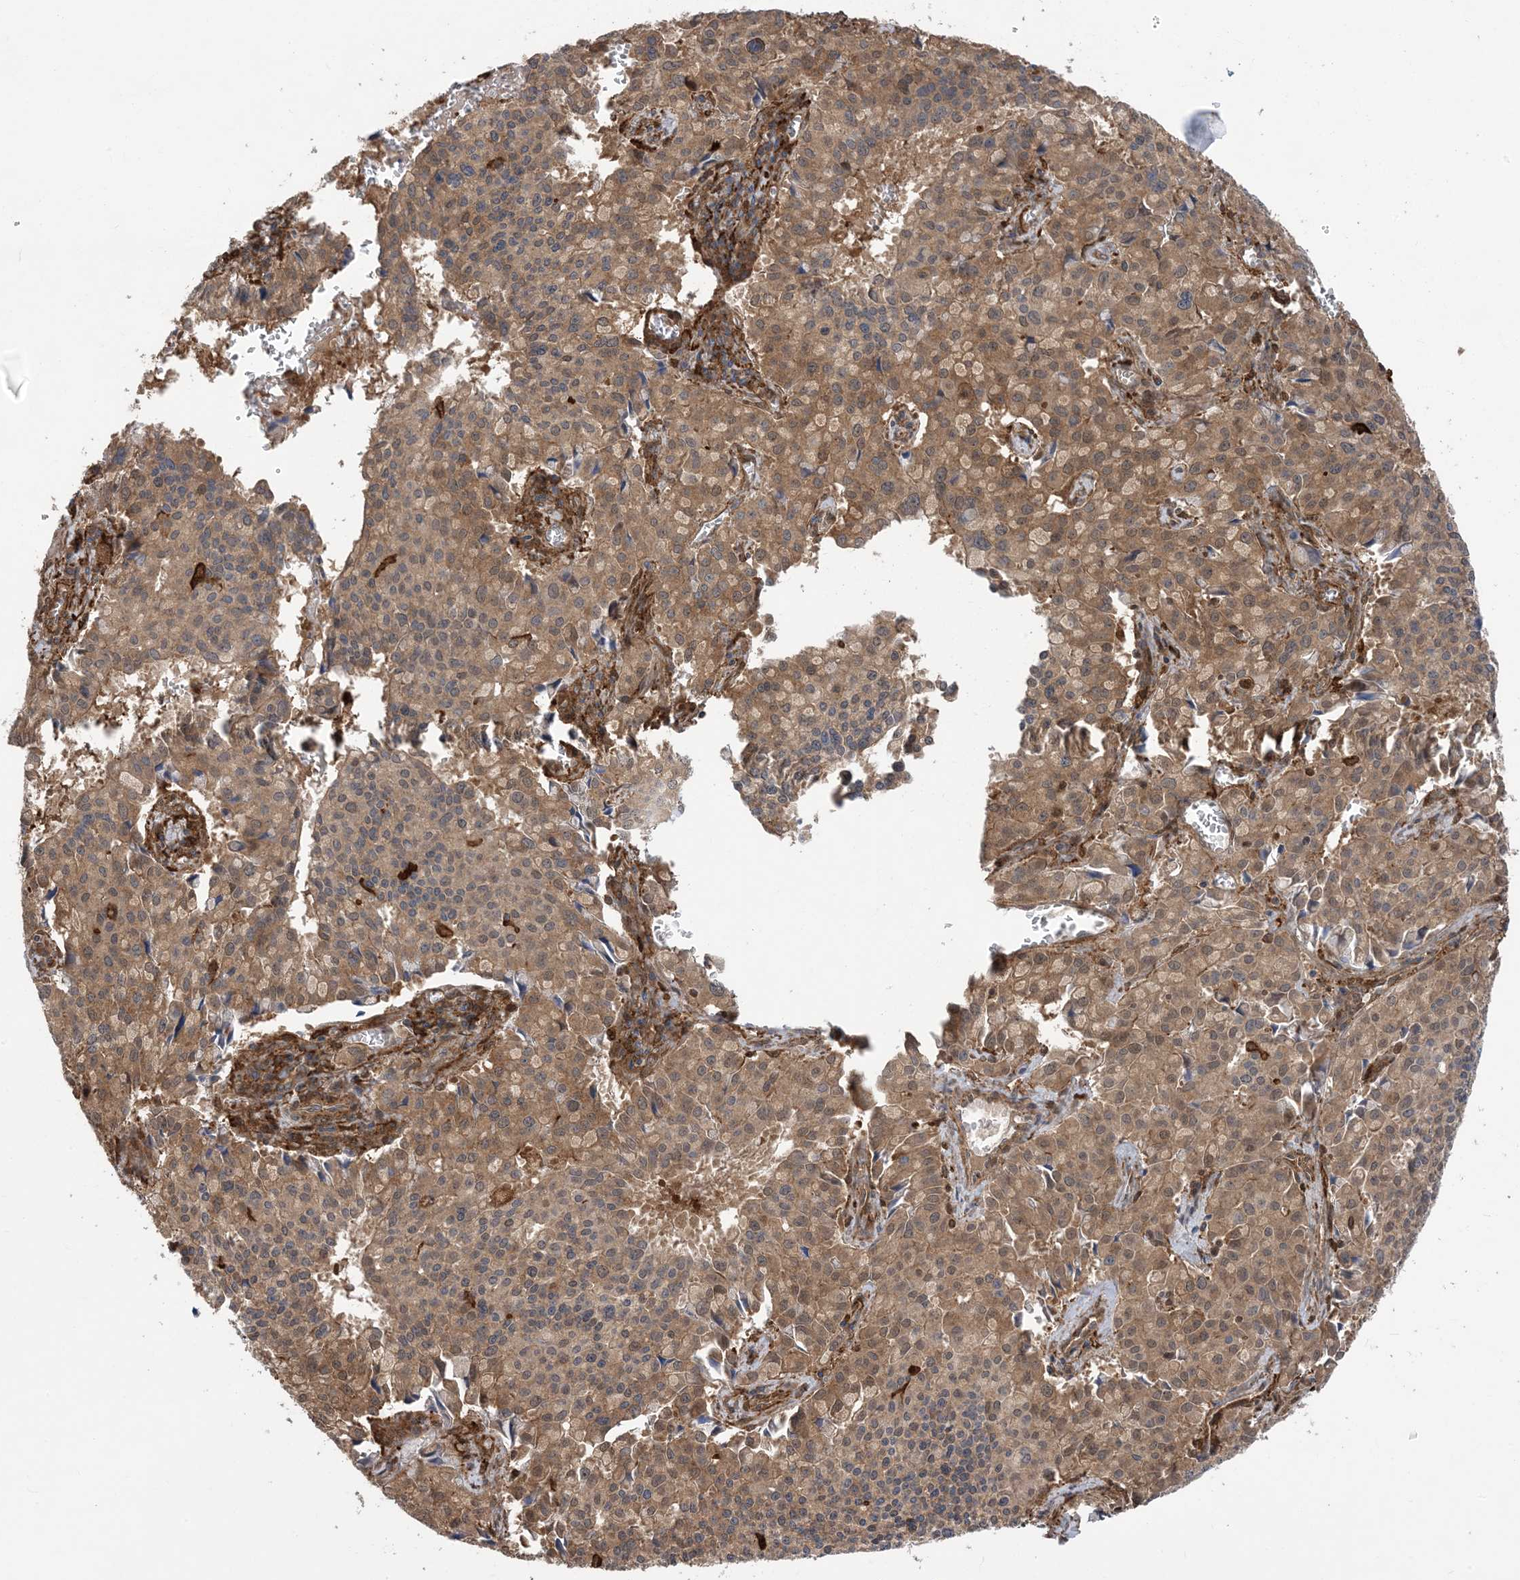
{"staining": {"intensity": "moderate", "quantity": ">75%", "location": "cytoplasmic/membranous"}, "tissue": "pancreatic cancer", "cell_type": "Tumor cells", "image_type": "cancer", "snomed": [{"axis": "morphology", "description": "Adenocarcinoma, NOS"}, {"axis": "topography", "description": "Pancreas"}], "caption": "Tumor cells show medium levels of moderate cytoplasmic/membranous expression in approximately >75% of cells in adenocarcinoma (pancreatic).", "gene": "HS1BP3", "patient": {"sex": "male", "age": 65}}